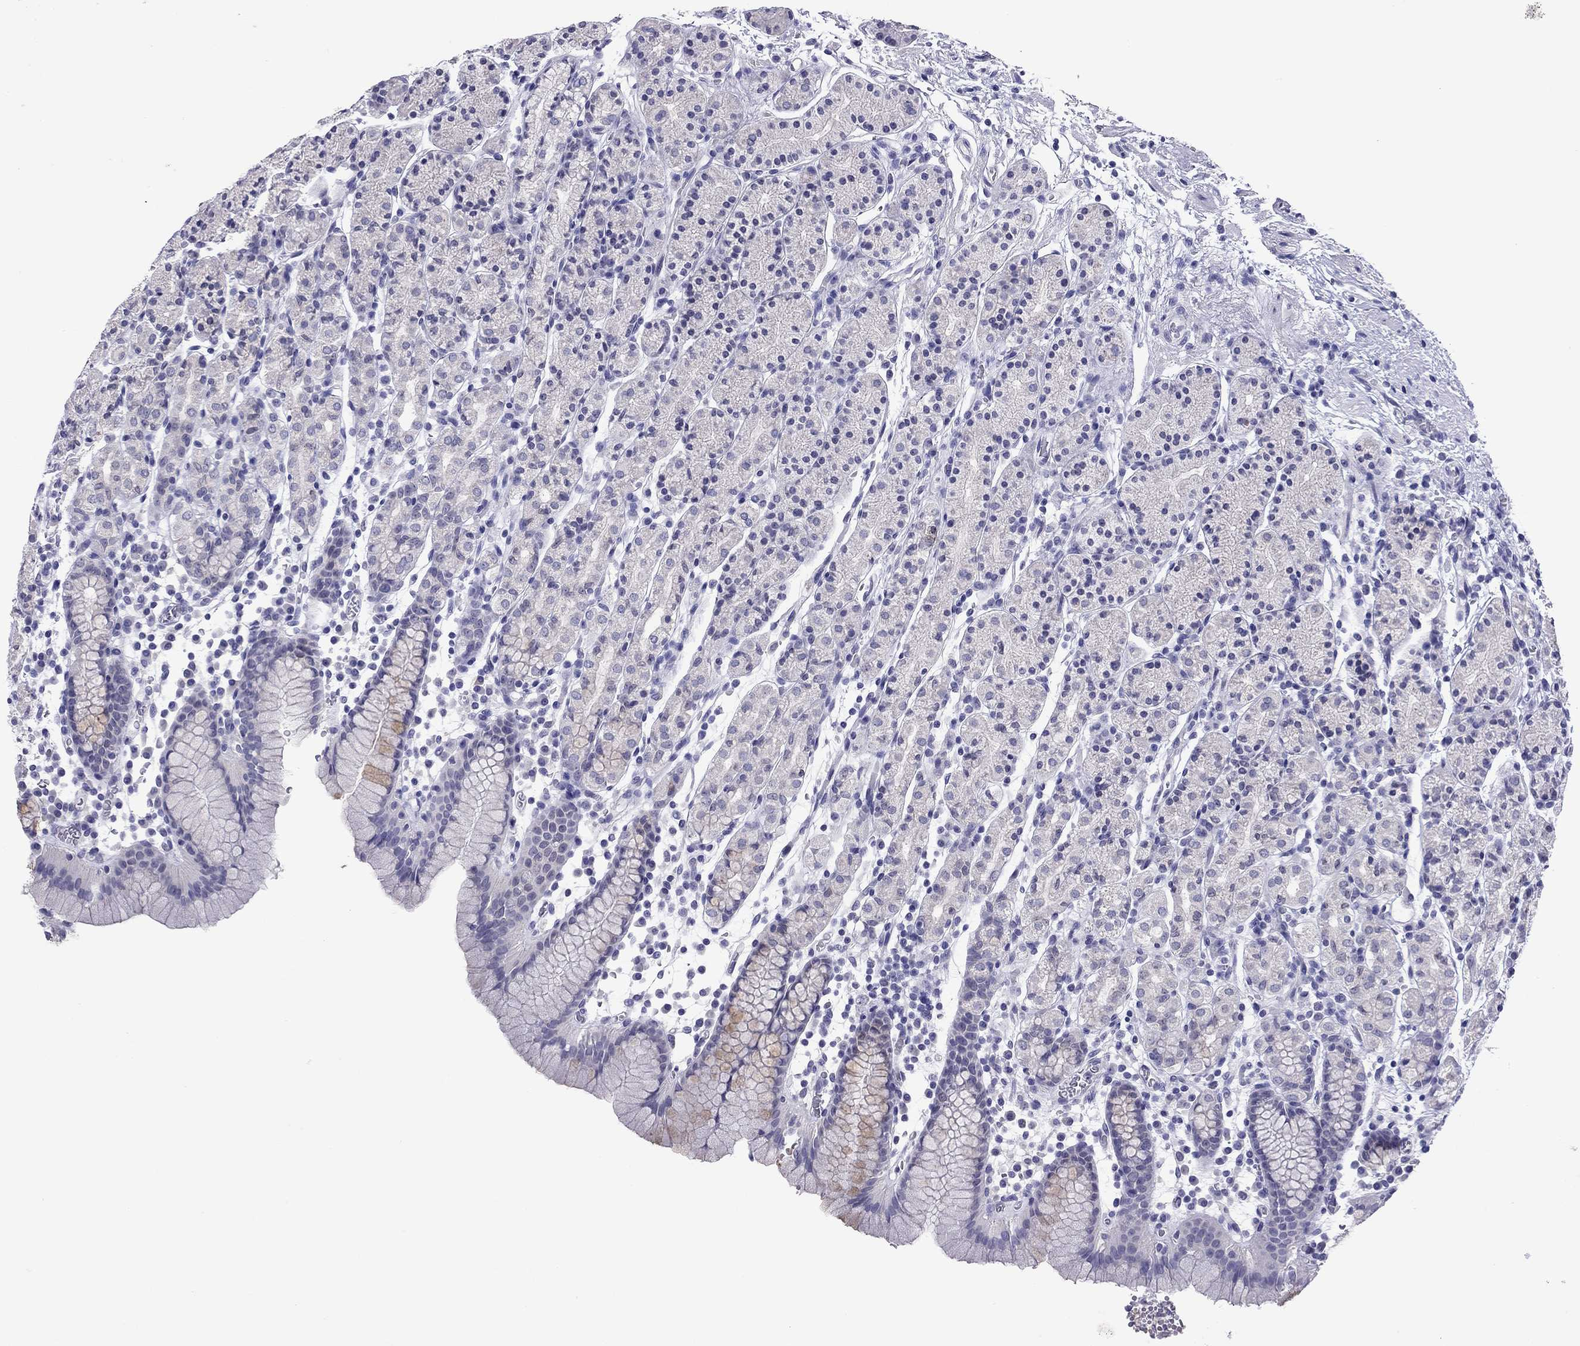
{"staining": {"intensity": "negative", "quantity": "none", "location": "none"}, "tissue": "stomach", "cell_type": "Glandular cells", "image_type": "normal", "snomed": [{"axis": "morphology", "description": "Normal tissue, NOS"}, {"axis": "topography", "description": "Stomach, upper"}, {"axis": "topography", "description": "Stomach"}], "caption": "Photomicrograph shows no protein positivity in glandular cells of unremarkable stomach.", "gene": "ARMC12", "patient": {"sex": "male", "age": 62}}